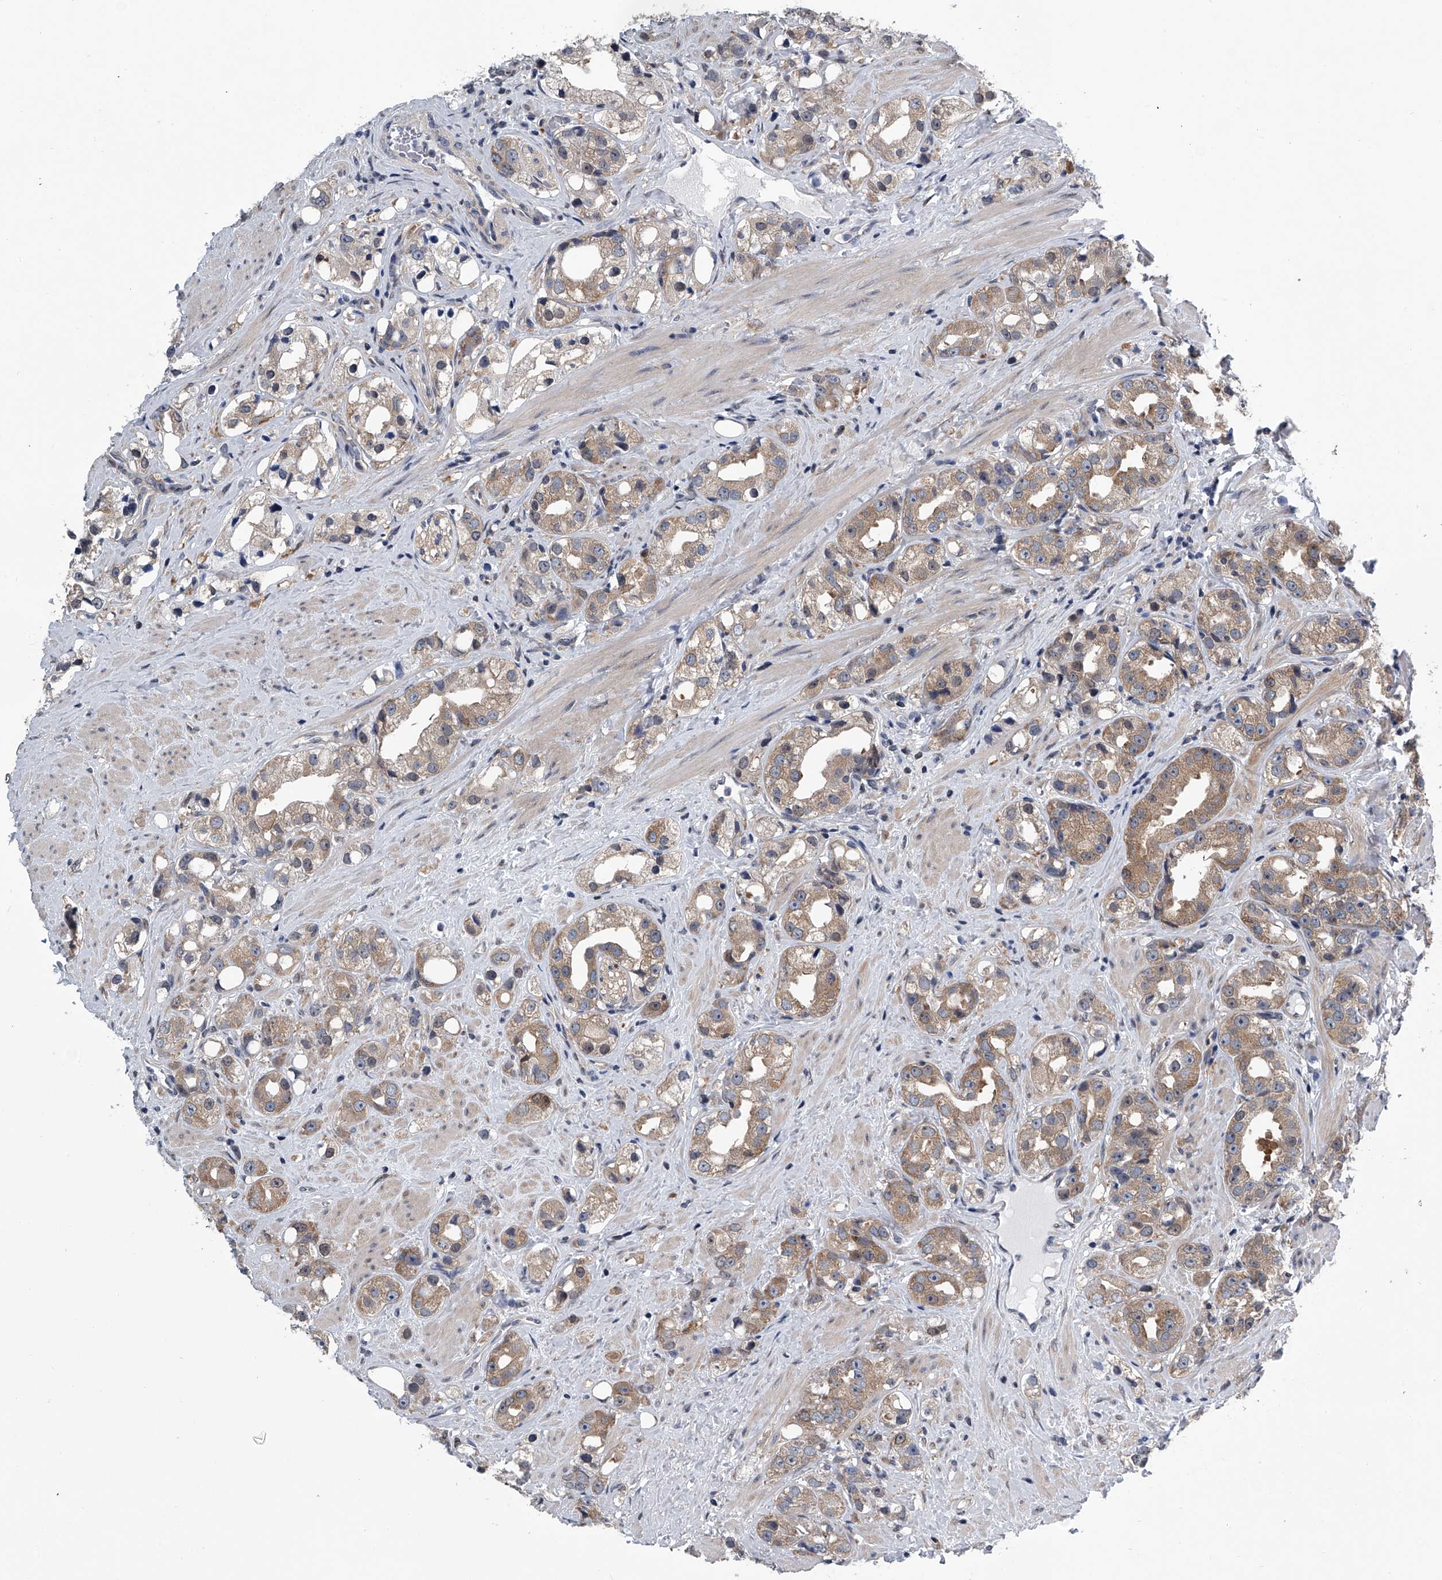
{"staining": {"intensity": "moderate", "quantity": ">75%", "location": "cytoplasmic/membranous"}, "tissue": "prostate cancer", "cell_type": "Tumor cells", "image_type": "cancer", "snomed": [{"axis": "morphology", "description": "Adenocarcinoma, NOS"}, {"axis": "topography", "description": "Prostate"}], "caption": "Approximately >75% of tumor cells in prostate cancer (adenocarcinoma) demonstrate moderate cytoplasmic/membranous protein positivity as visualized by brown immunohistochemical staining.", "gene": "PPP2R5D", "patient": {"sex": "male", "age": 79}}